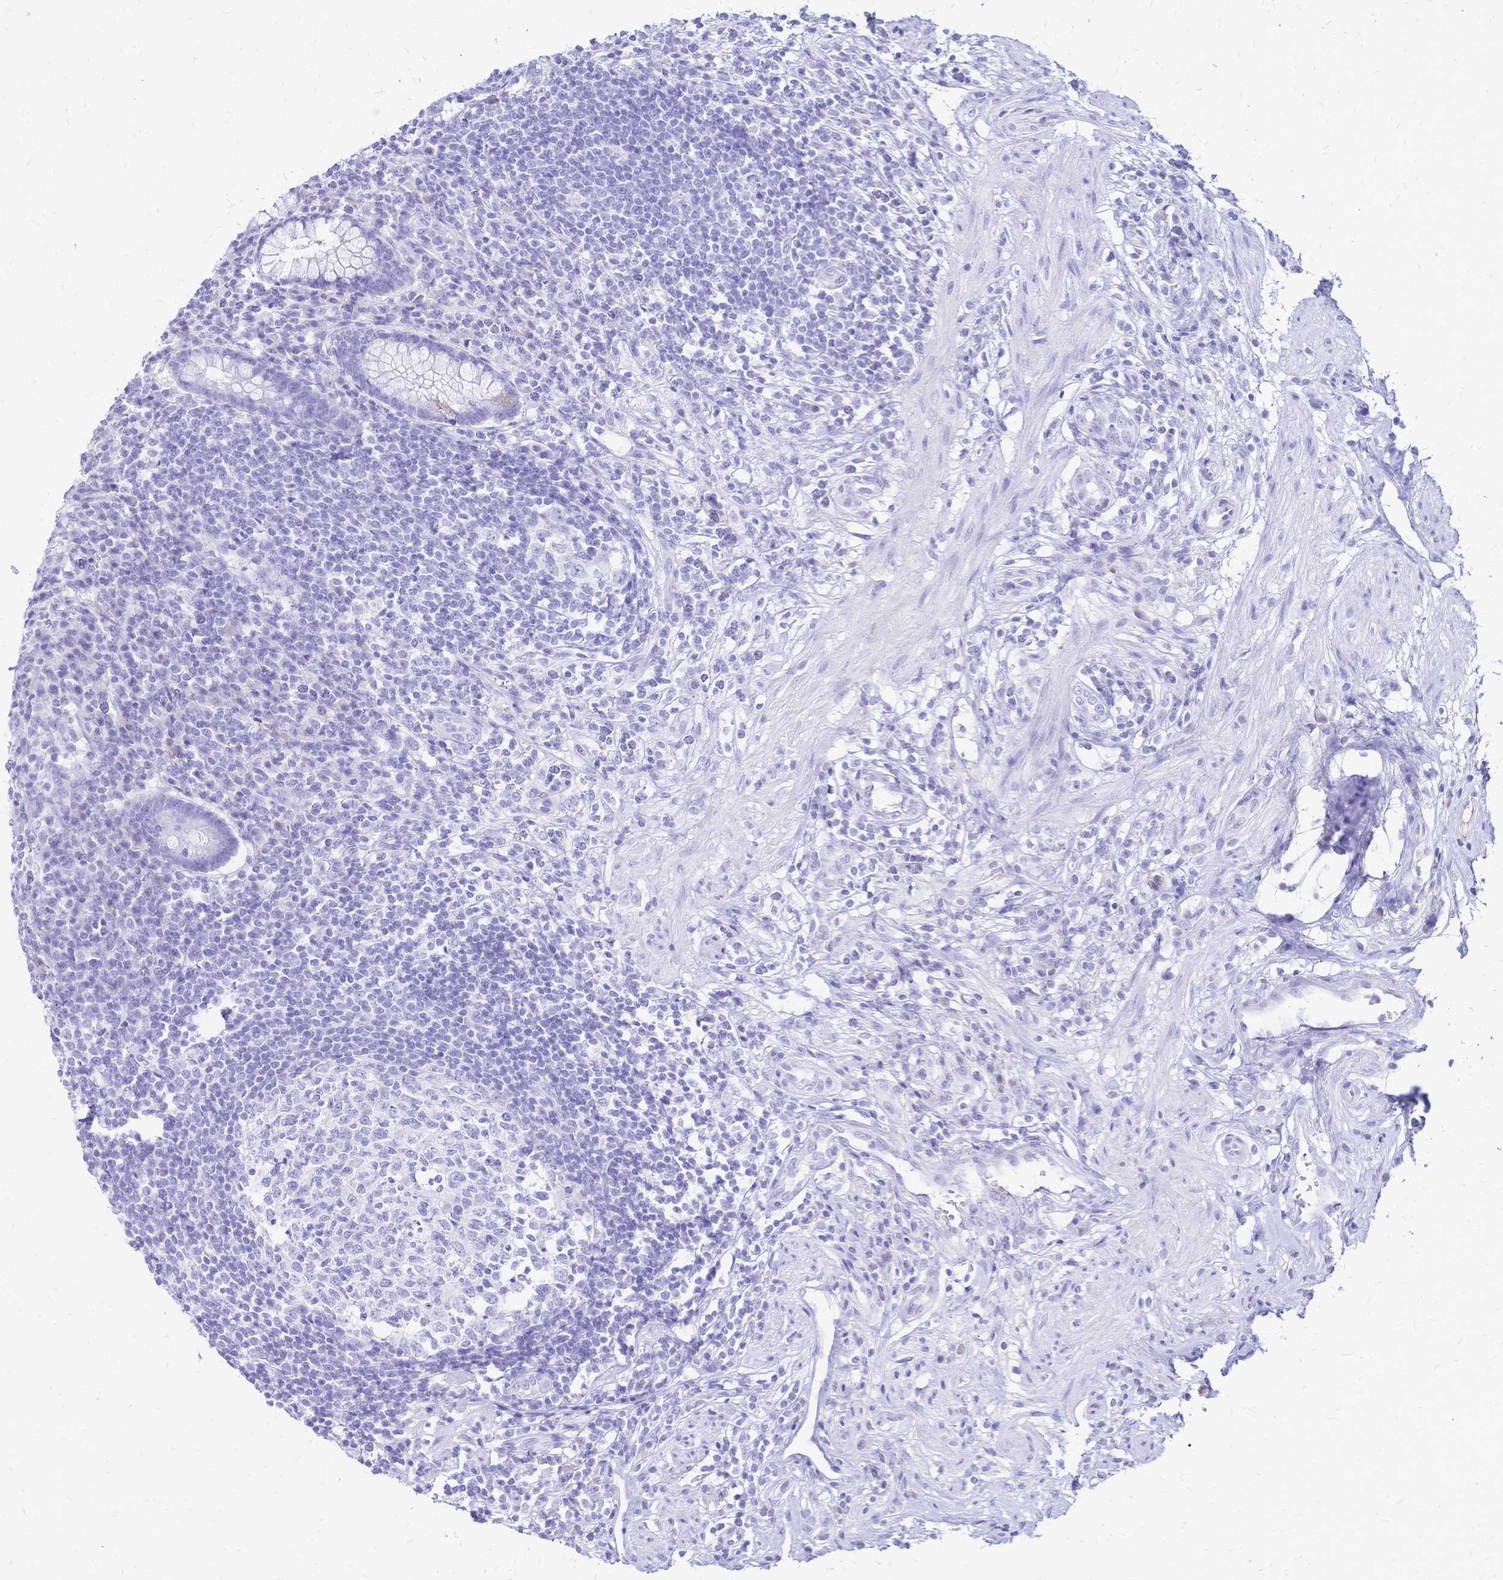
{"staining": {"intensity": "negative", "quantity": "none", "location": "none"}, "tissue": "appendix", "cell_type": "Glandular cells", "image_type": "normal", "snomed": [{"axis": "morphology", "description": "Normal tissue, NOS"}, {"axis": "topography", "description": "Appendix"}], "caption": "Normal appendix was stained to show a protein in brown. There is no significant expression in glandular cells. (IHC, brightfield microscopy, high magnification).", "gene": "FA2H", "patient": {"sex": "female", "age": 56}}